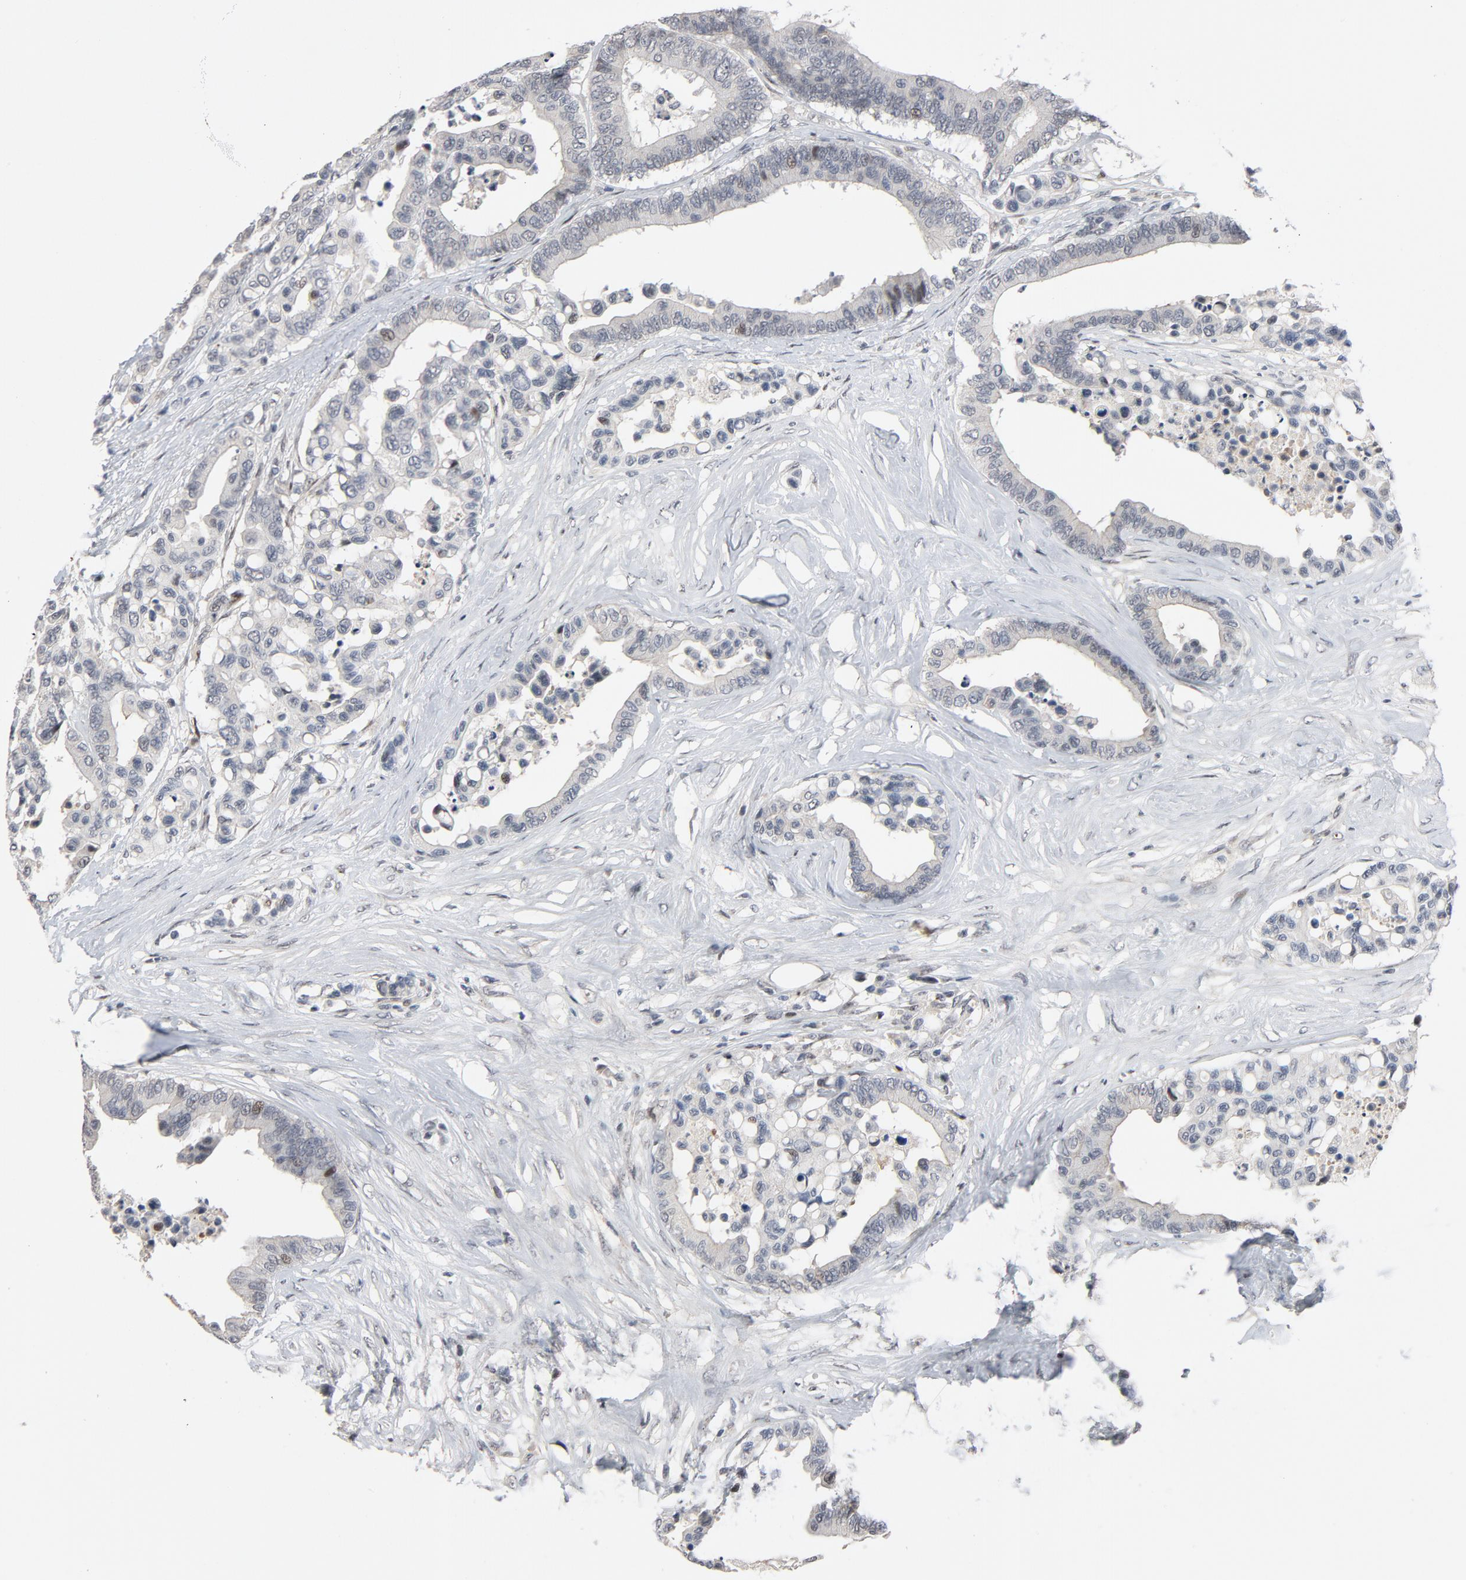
{"staining": {"intensity": "negative", "quantity": "none", "location": "none"}, "tissue": "colorectal cancer", "cell_type": "Tumor cells", "image_type": "cancer", "snomed": [{"axis": "morphology", "description": "Adenocarcinoma, NOS"}, {"axis": "topography", "description": "Colon"}], "caption": "Photomicrograph shows no protein expression in tumor cells of adenocarcinoma (colorectal) tissue.", "gene": "FSCB", "patient": {"sex": "male", "age": 82}}